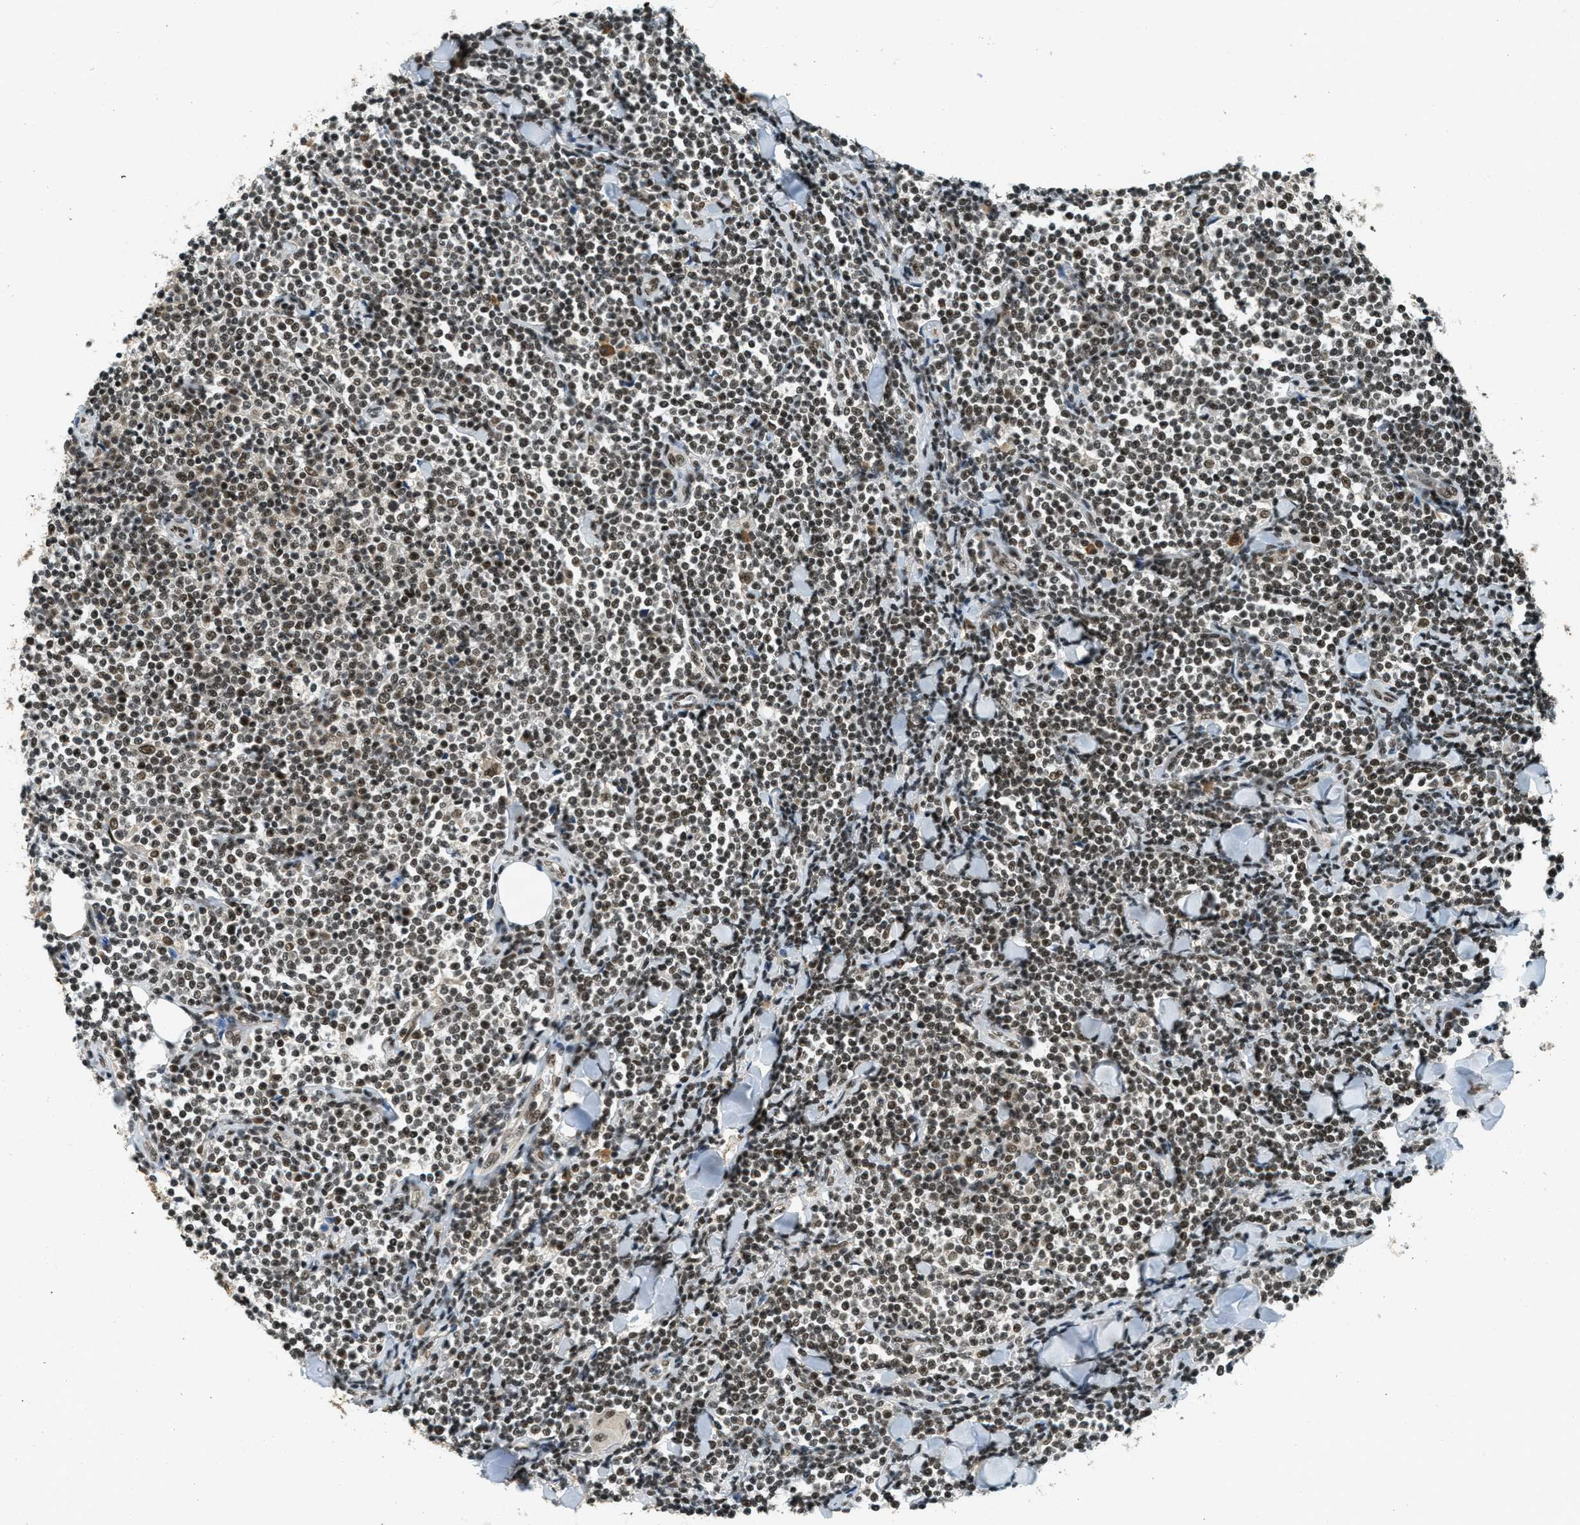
{"staining": {"intensity": "strong", "quantity": ">75%", "location": "nuclear"}, "tissue": "lymphoma", "cell_type": "Tumor cells", "image_type": "cancer", "snomed": [{"axis": "morphology", "description": "Malignant lymphoma, non-Hodgkin's type, Low grade"}, {"axis": "topography", "description": "Soft tissue"}], "caption": "Protein staining displays strong nuclear positivity in approximately >75% of tumor cells in lymphoma. Nuclei are stained in blue.", "gene": "ZNF148", "patient": {"sex": "male", "age": 92}}